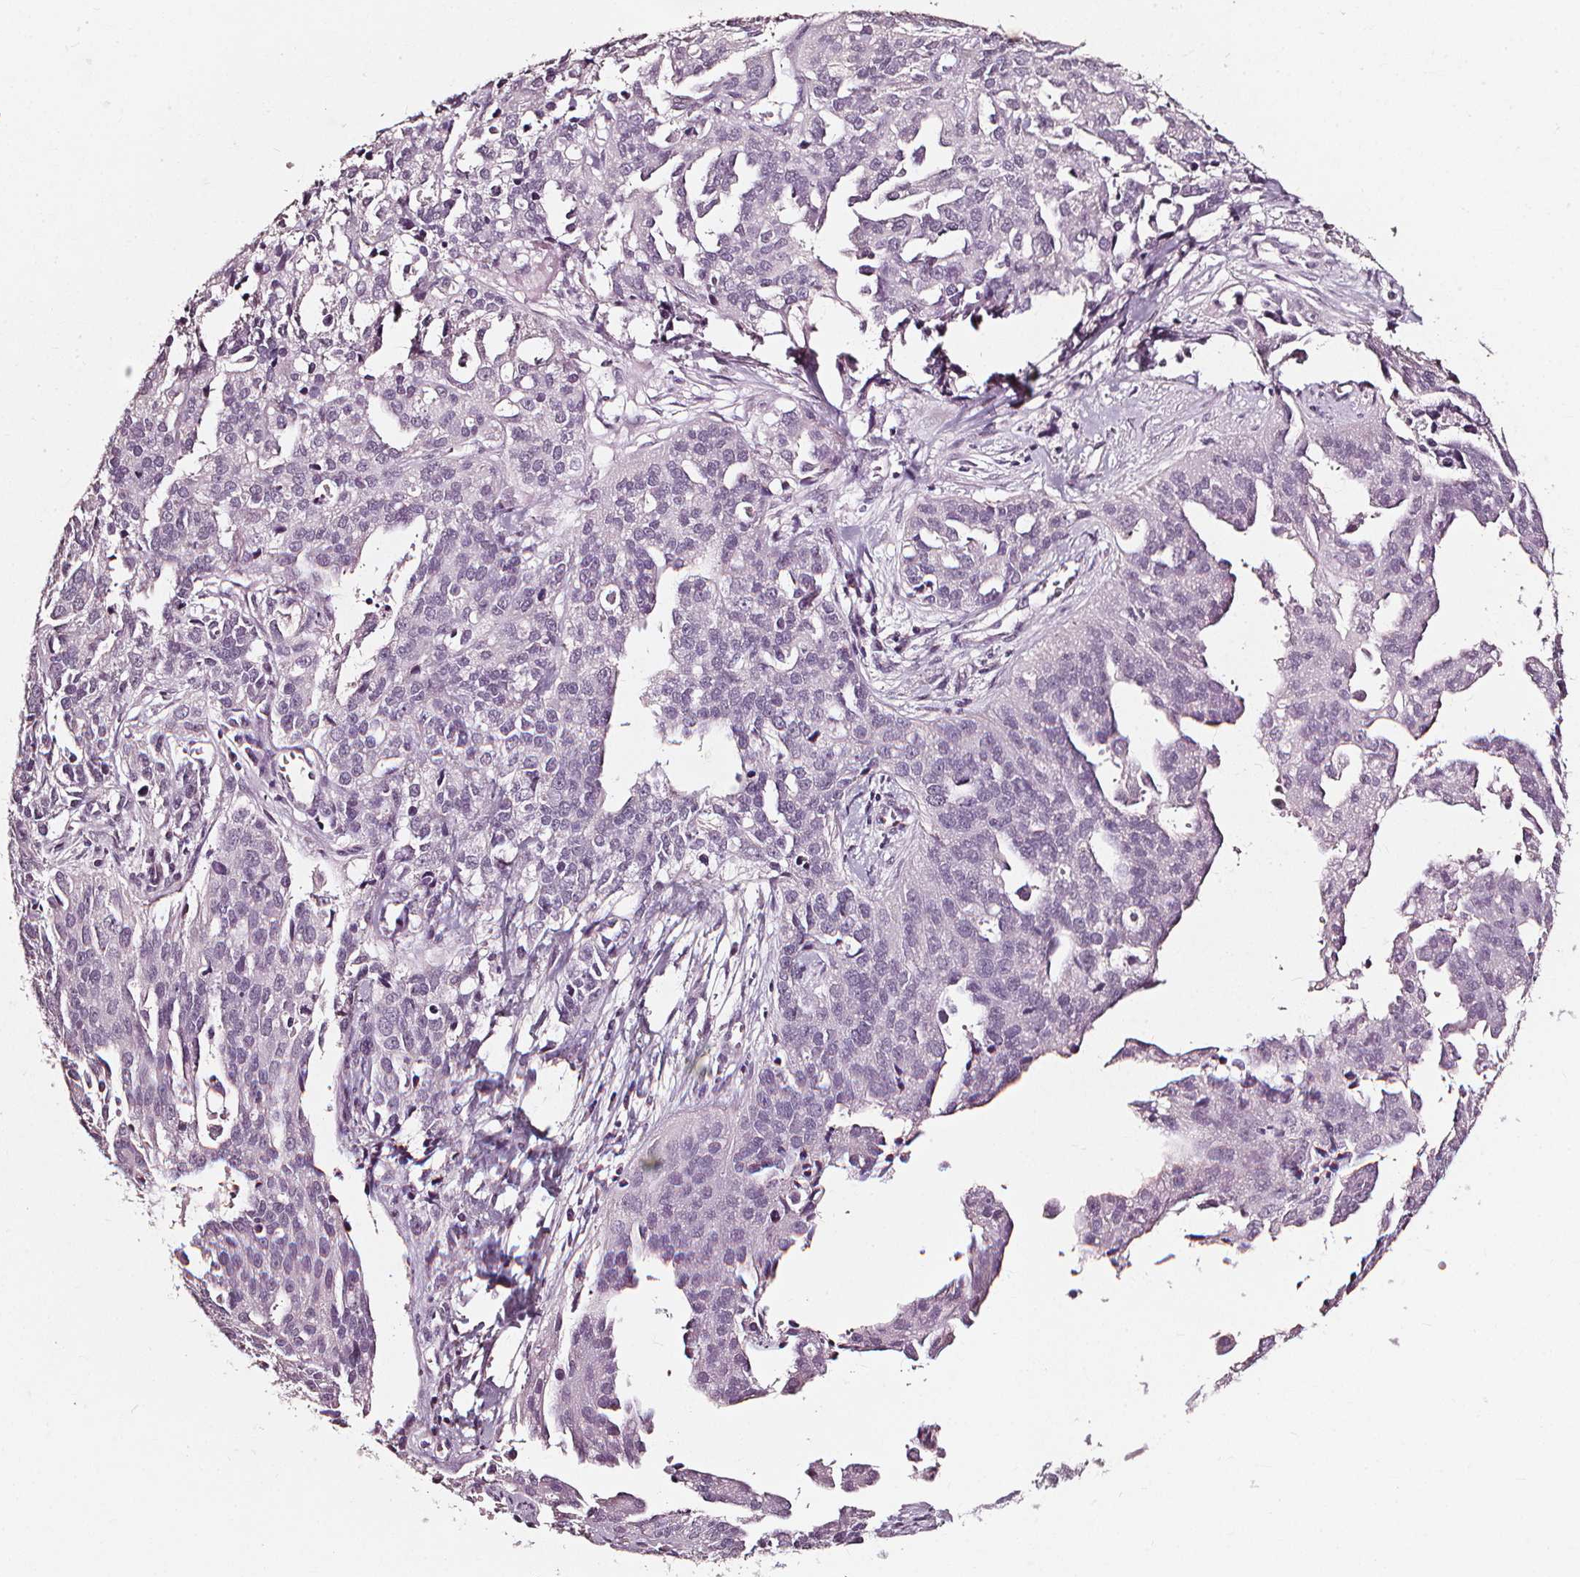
{"staining": {"intensity": "negative", "quantity": "none", "location": "none"}, "tissue": "ovarian cancer", "cell_type": "Tumor cells", "image_type": "cancer", "snomed": [{"axis": "morphology", "description": "Cystadenocarcinoma, serous, NOS"}, {"axis": "topography", "description": "Ovary"}], "caption": "Ovarian serous cystadenocarcinoma stained for a protein using IHC reveals no positivity tumor cells.", "gene": "DEFA5", "patient": {"sex": "female", "age": 75}}